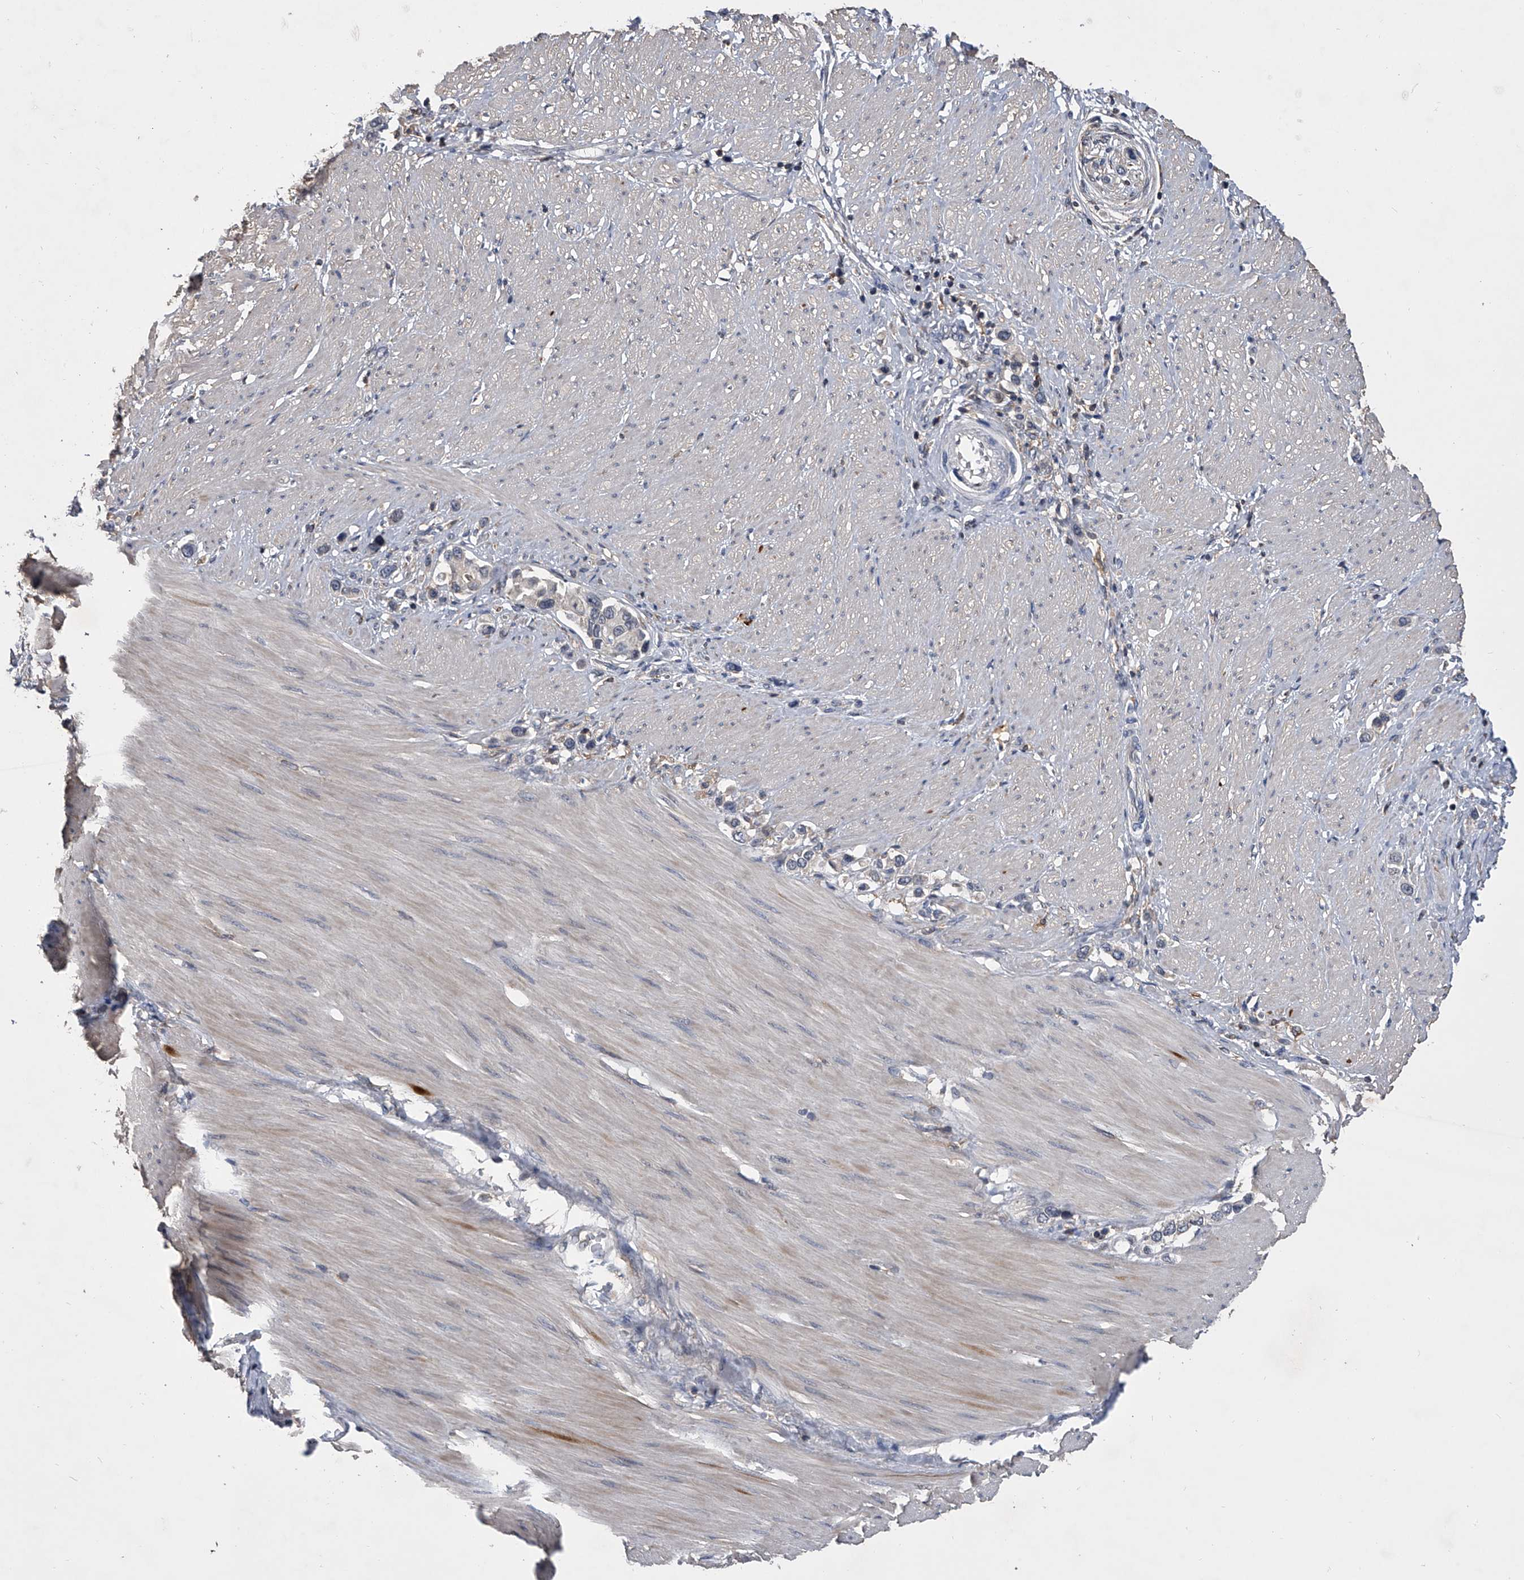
{"staining": {"intensity": "negative", "quantity": "none", "location": "none"}, "tissue": "stomach cancer", "cell_type": "Tumor cells", "image_type": "cancer", "snomed": [{"axis": "morphology", "description": "Adenocarcinoma, NOS"}, {"axis": "topography", "description": "Stomach"}], "caption": "DAB immunohistochemical staining of stomach cancer exhibits no significant positivity in tumor cells. The staining was performed using DAB (3,3'-diaminobenzidine) to visualize the protein expression in brown, while the nuclei were stained in blue with hematoxylin (Magnification: 20x).", "gene": "MAP4K3", "patient": {"sex": "female", "age": 65}}